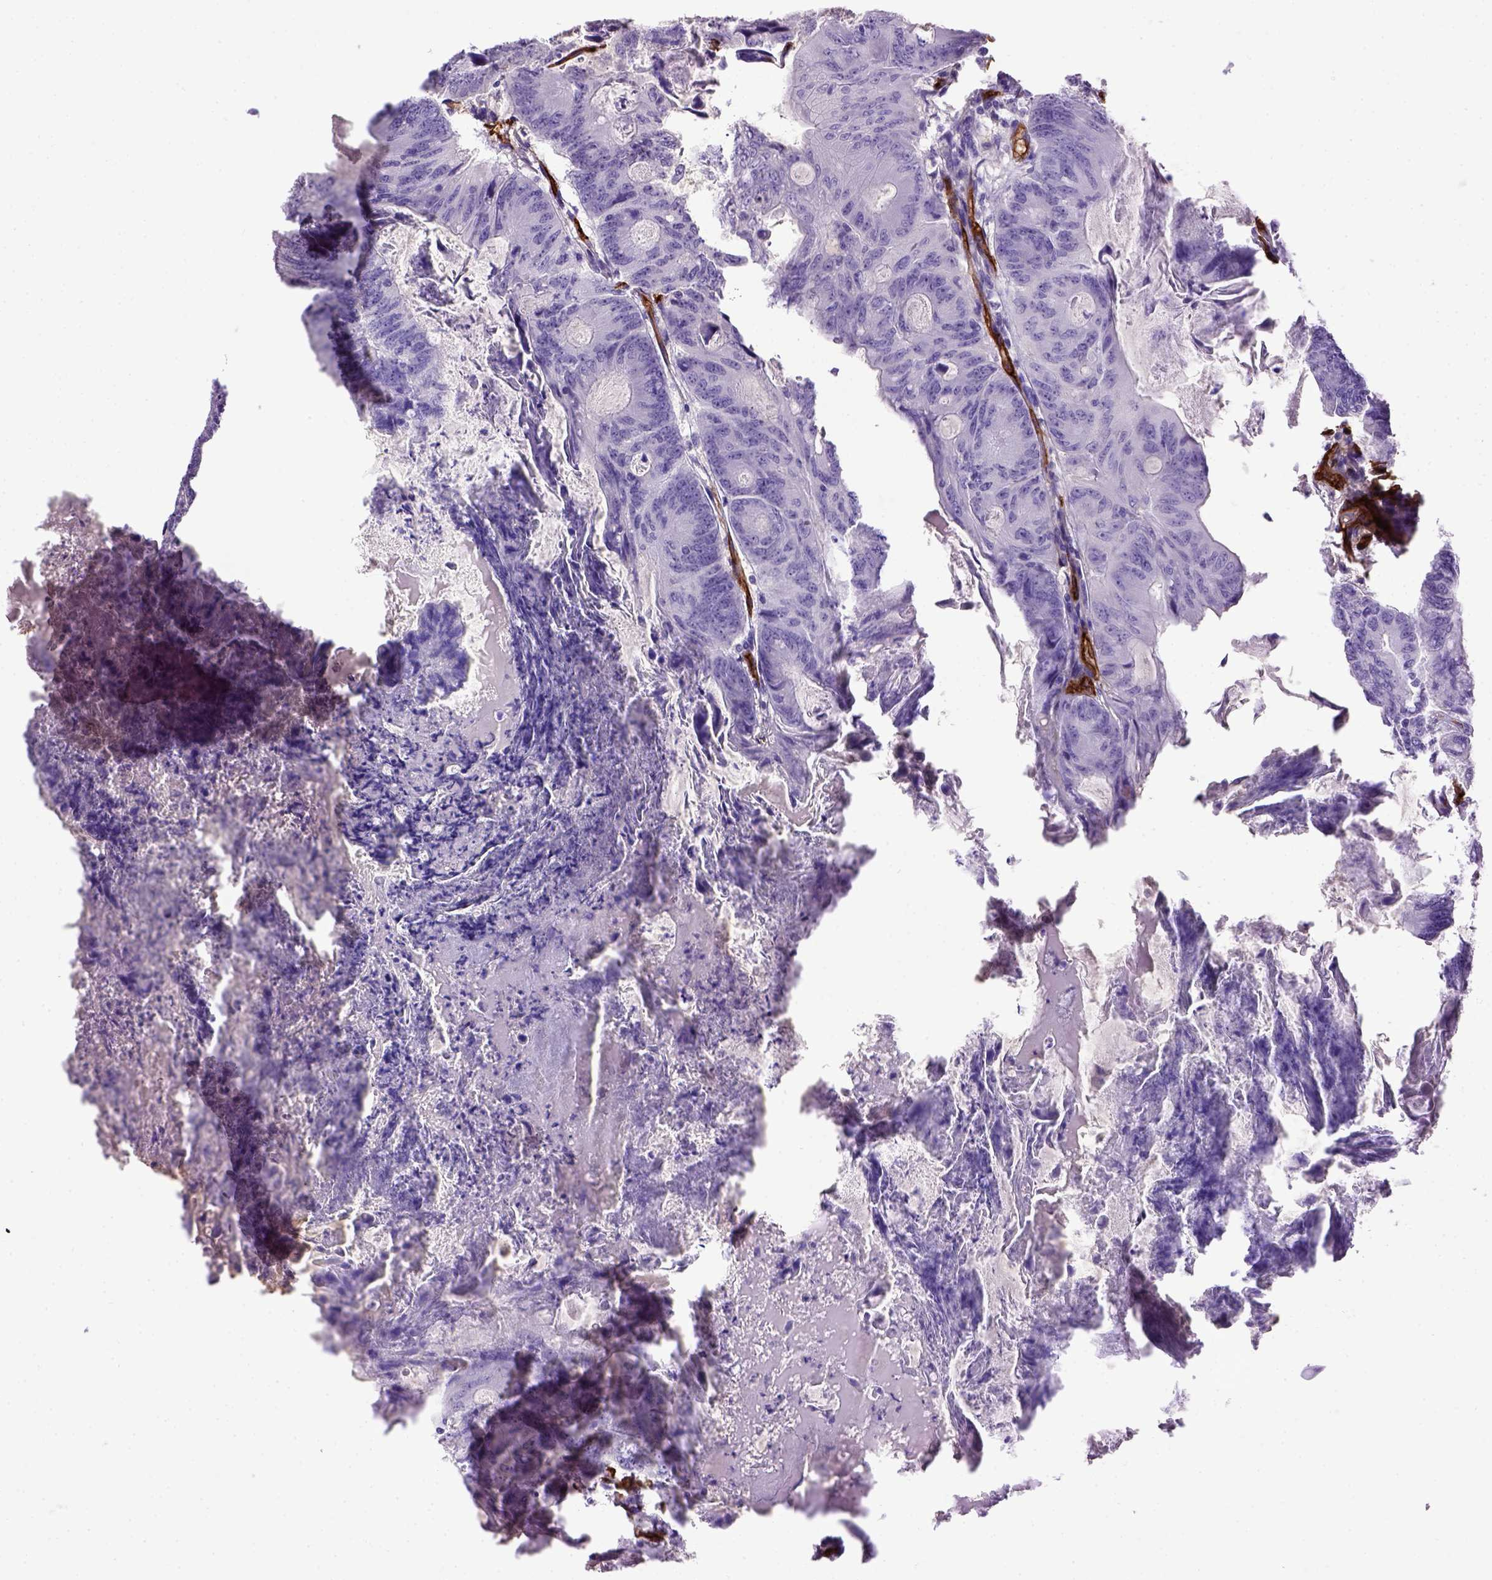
{"staining": {"intensity": "negative", "quantity": "none", "location": "none"}, "tissue": "colorectal cancer", "cell_type": "Tumor cells", "image_type": "cancer", "snomed": [{"axis": "morphology", "description": "Adenocarcinoma, NOS"}, {"axis": "topography", "description": "Colon"}], "caption": "Image shows no significant protein positivity in tumor cells of adenocarcinoma (colorectal).", "gene": "ENG", "patient": {"sex": "female", "age": 70}}